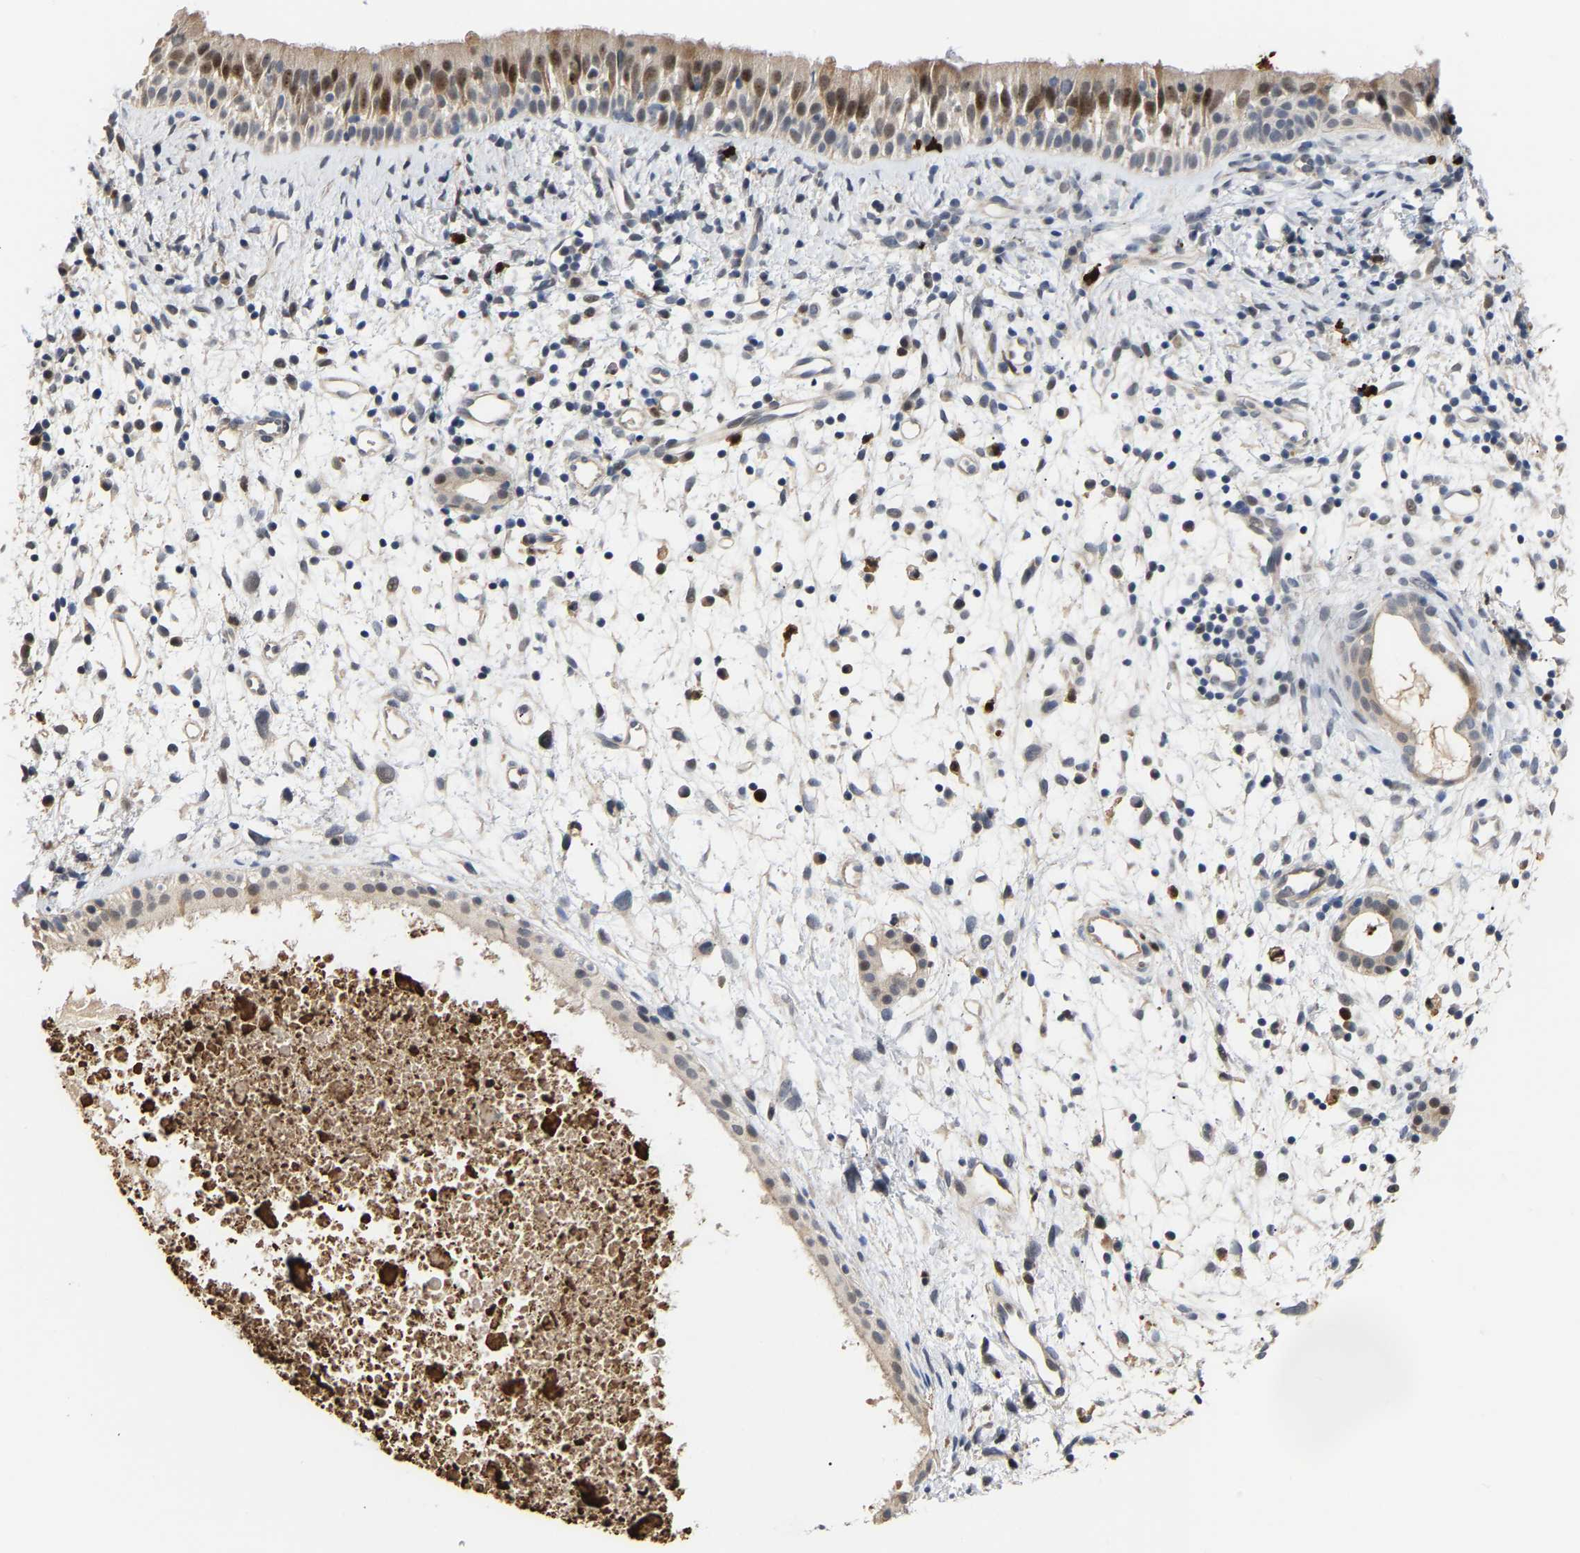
{"staining": {"intensity": "moderate", "quantity": "<25%", "location": "cytoplasmic/membranous,nuclear"}, "tissue": "nasopharynx", "cell_type": "Respiratory epithelial cells", "image_type": "normal", "snomed": [{"axis": "morphology", "description": "Normal tissue, NOS"}, {"axis": "topography", "description": "Nasopharynx"}], "caption": "DAB (3,3'-diaminobenzidine) immunohistochemical staining of unremarkable human nasopharynx reveals moderate cytoplasmic/membranous,nuclear protein staining in approximately <25% of respiratory epithelial cells.", "gene": "TDRD7", "patient": {"sex": "male", "age": 22}}